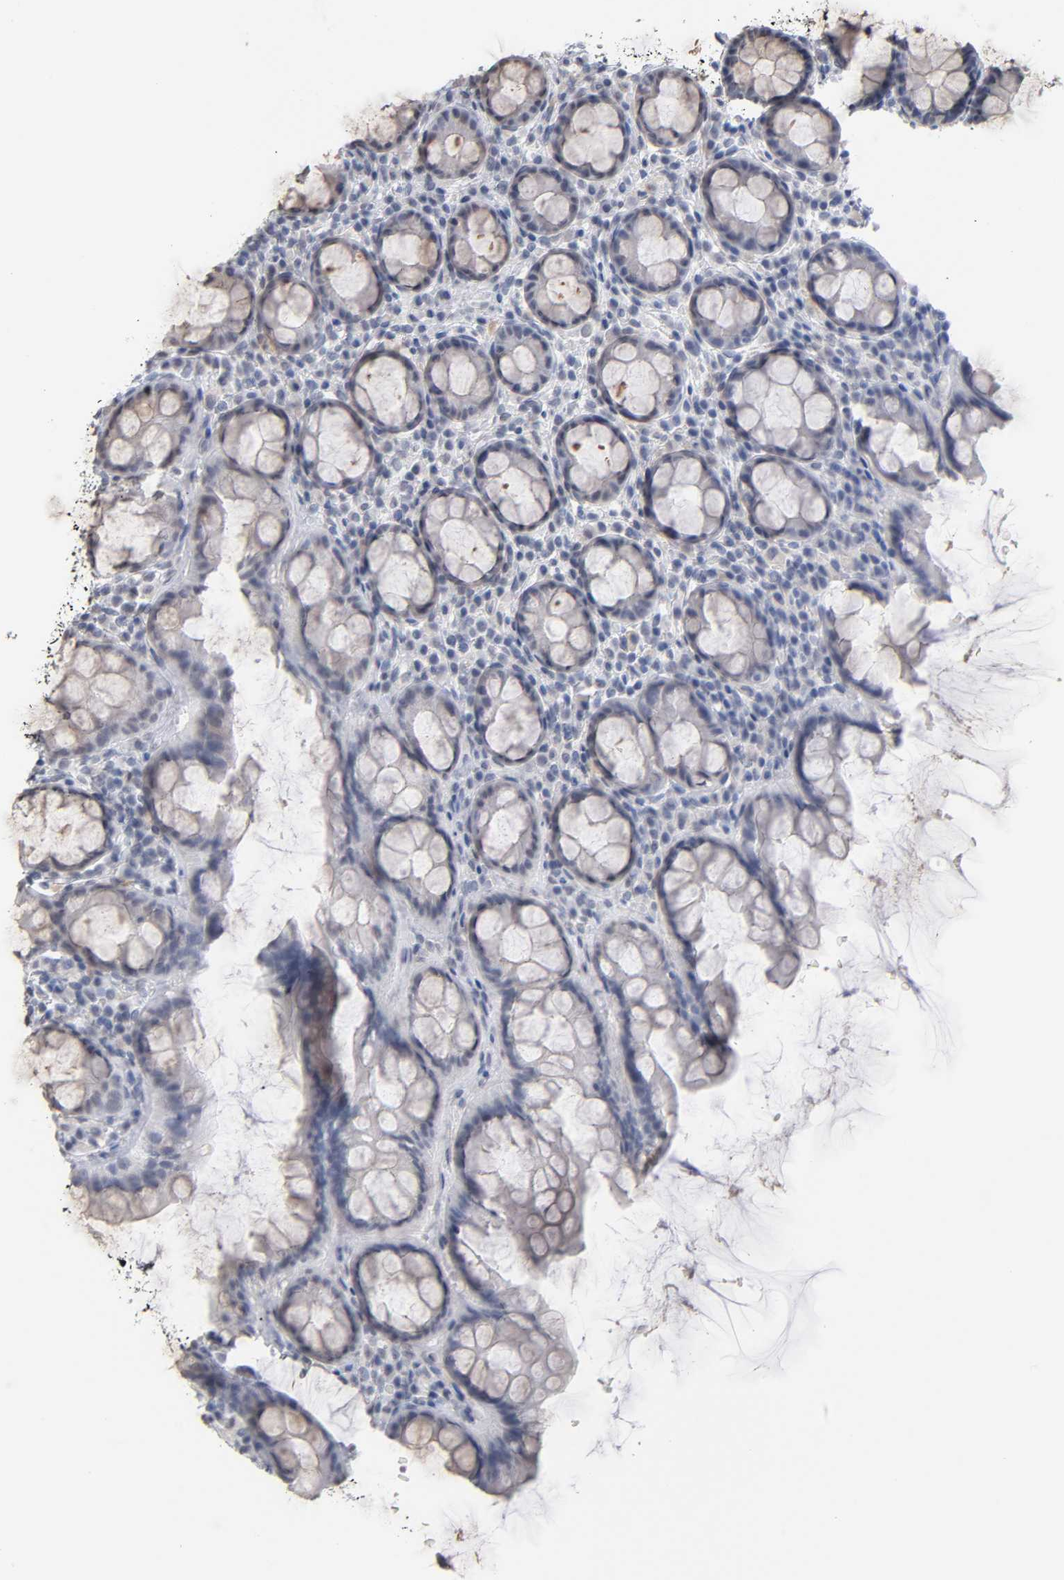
{"staining": {"intensity": "negative", "quantity": "none", "location": "none"}, "tissue": "rectum", "cell_type": "Glandular cells", "image_type": "normal", "snomed": [{"axis": "morphology", "description": "Normal tissue, NOS"}, {"axis": "topography", "description": "Rectum"}], "caption": "This is an immunohistochemistry micrograph of benign human rectum. There is no positivity in glandular cells.", "gene": "CRABP2", "patient": {"sex": "male", "age": 92}}